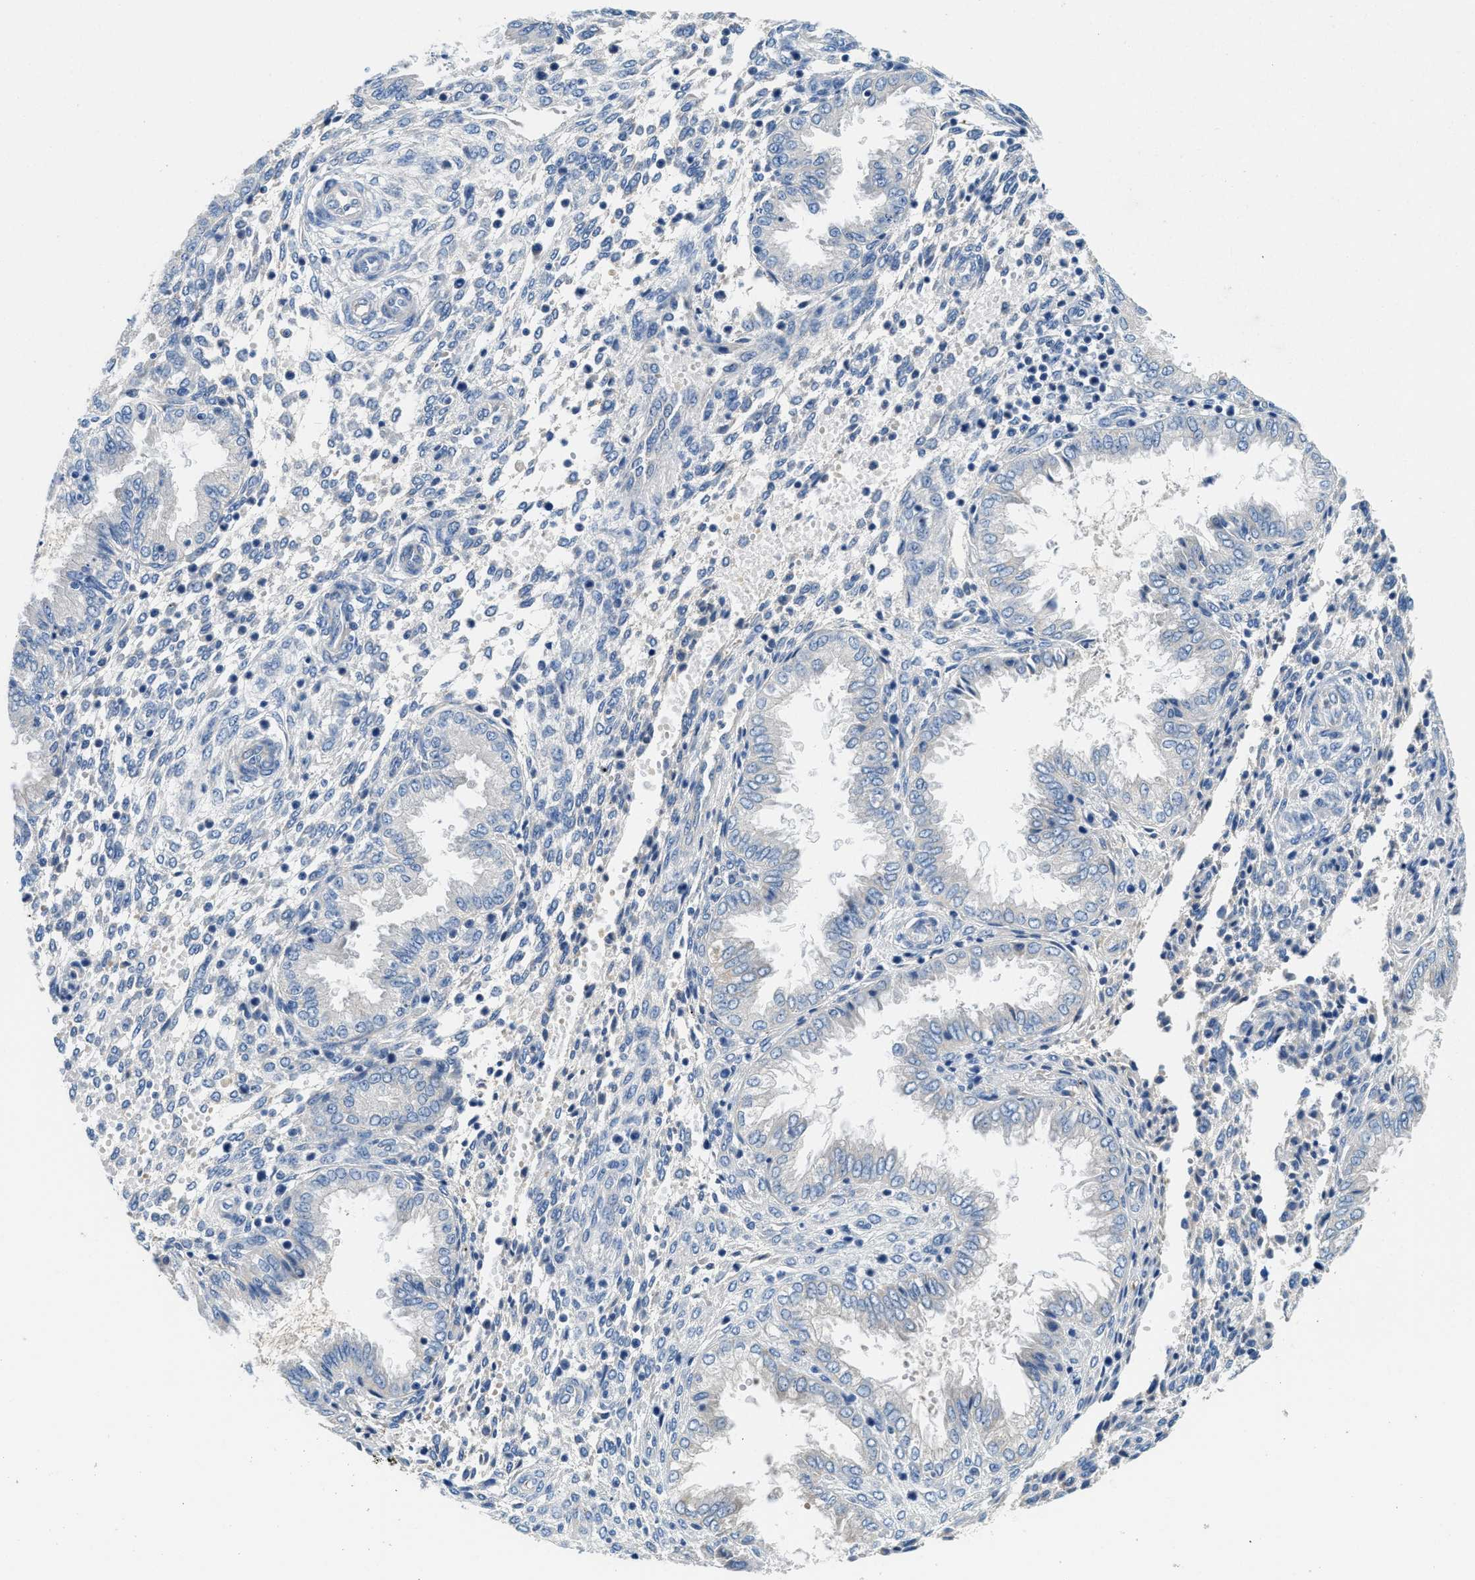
{"staining": {"intensity": "negative", "quantity": "none", "location": "none"}, "tissue": "endometrium", "cell_type": "Cells in endometrial stroma", "image_type": "normal", "snomed": [{"axis": "morphology", "description": "Normal tissue, NOS"}, {"axis": "topography", "description": "Endometrium"}], "caption": "Cells in endometrial stroma are negative for brown protein staining in unremarkable endometrium. (DAB (3,3'-diaminobenzidine) immunohistochemistry with hematoxylin counter stain).", "gene": "TSPAN3", "patient": {"sex": "female", "age": 33}}